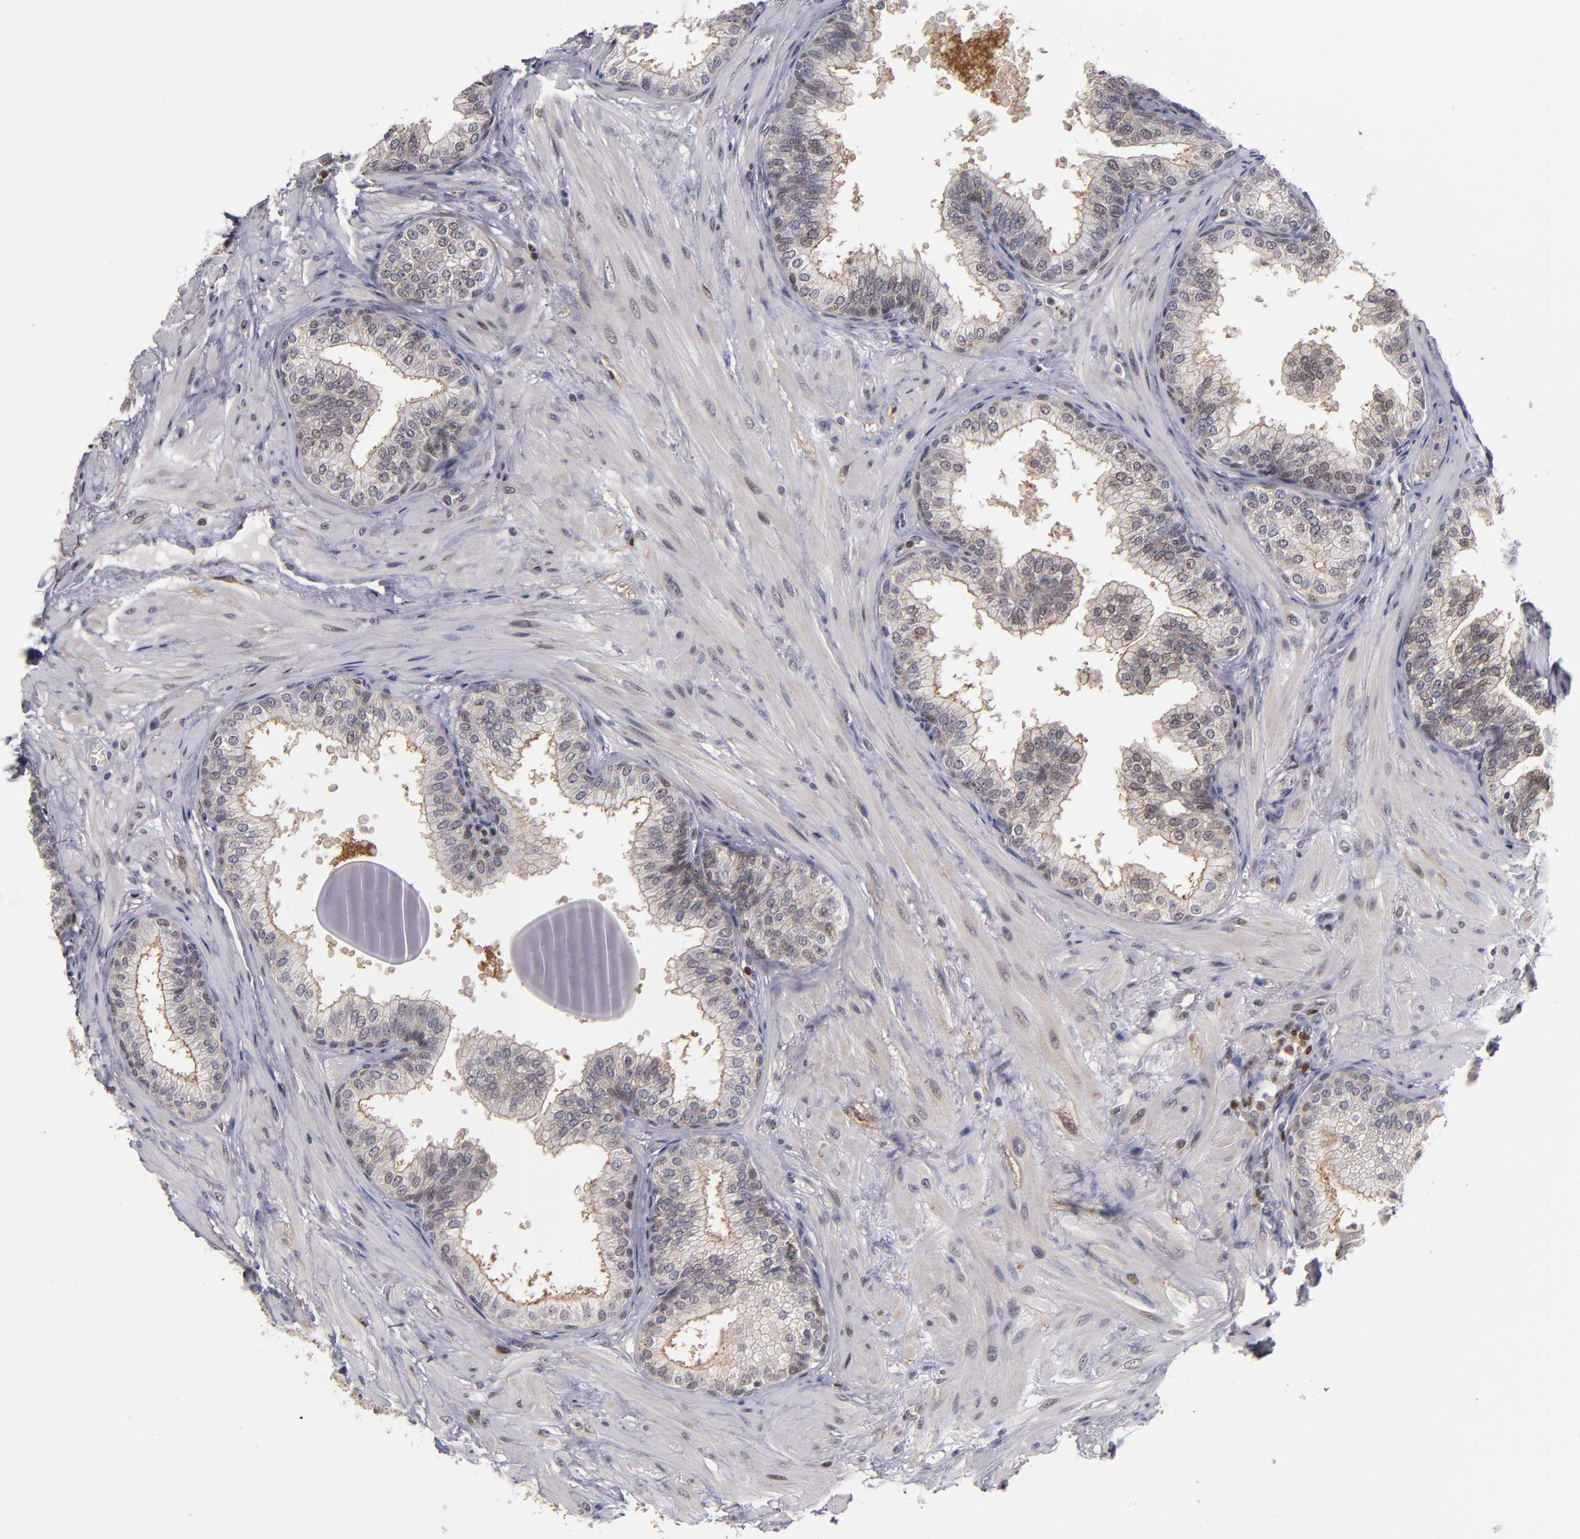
{"staining": {"intensity": "weak", "quantity": "25%-75%", "location": "nuclear"}, "tissue": "prostate", "cell_type": "Glandular cells", "image_type": "normal", "snomed": [{"axis": "morphology", "description": "Normal tissue, NOS"}, {"axis": "topography", "description": "Prostate"}], "caption": "This histopathology image exhibits immunohistochemistry staining of unremarkable human prostate, with low weak nuclear positivity in about 25%-75% of glandular cells.", "gene": "KDM6A", "patient": {"sex": "male", "age": 60}}